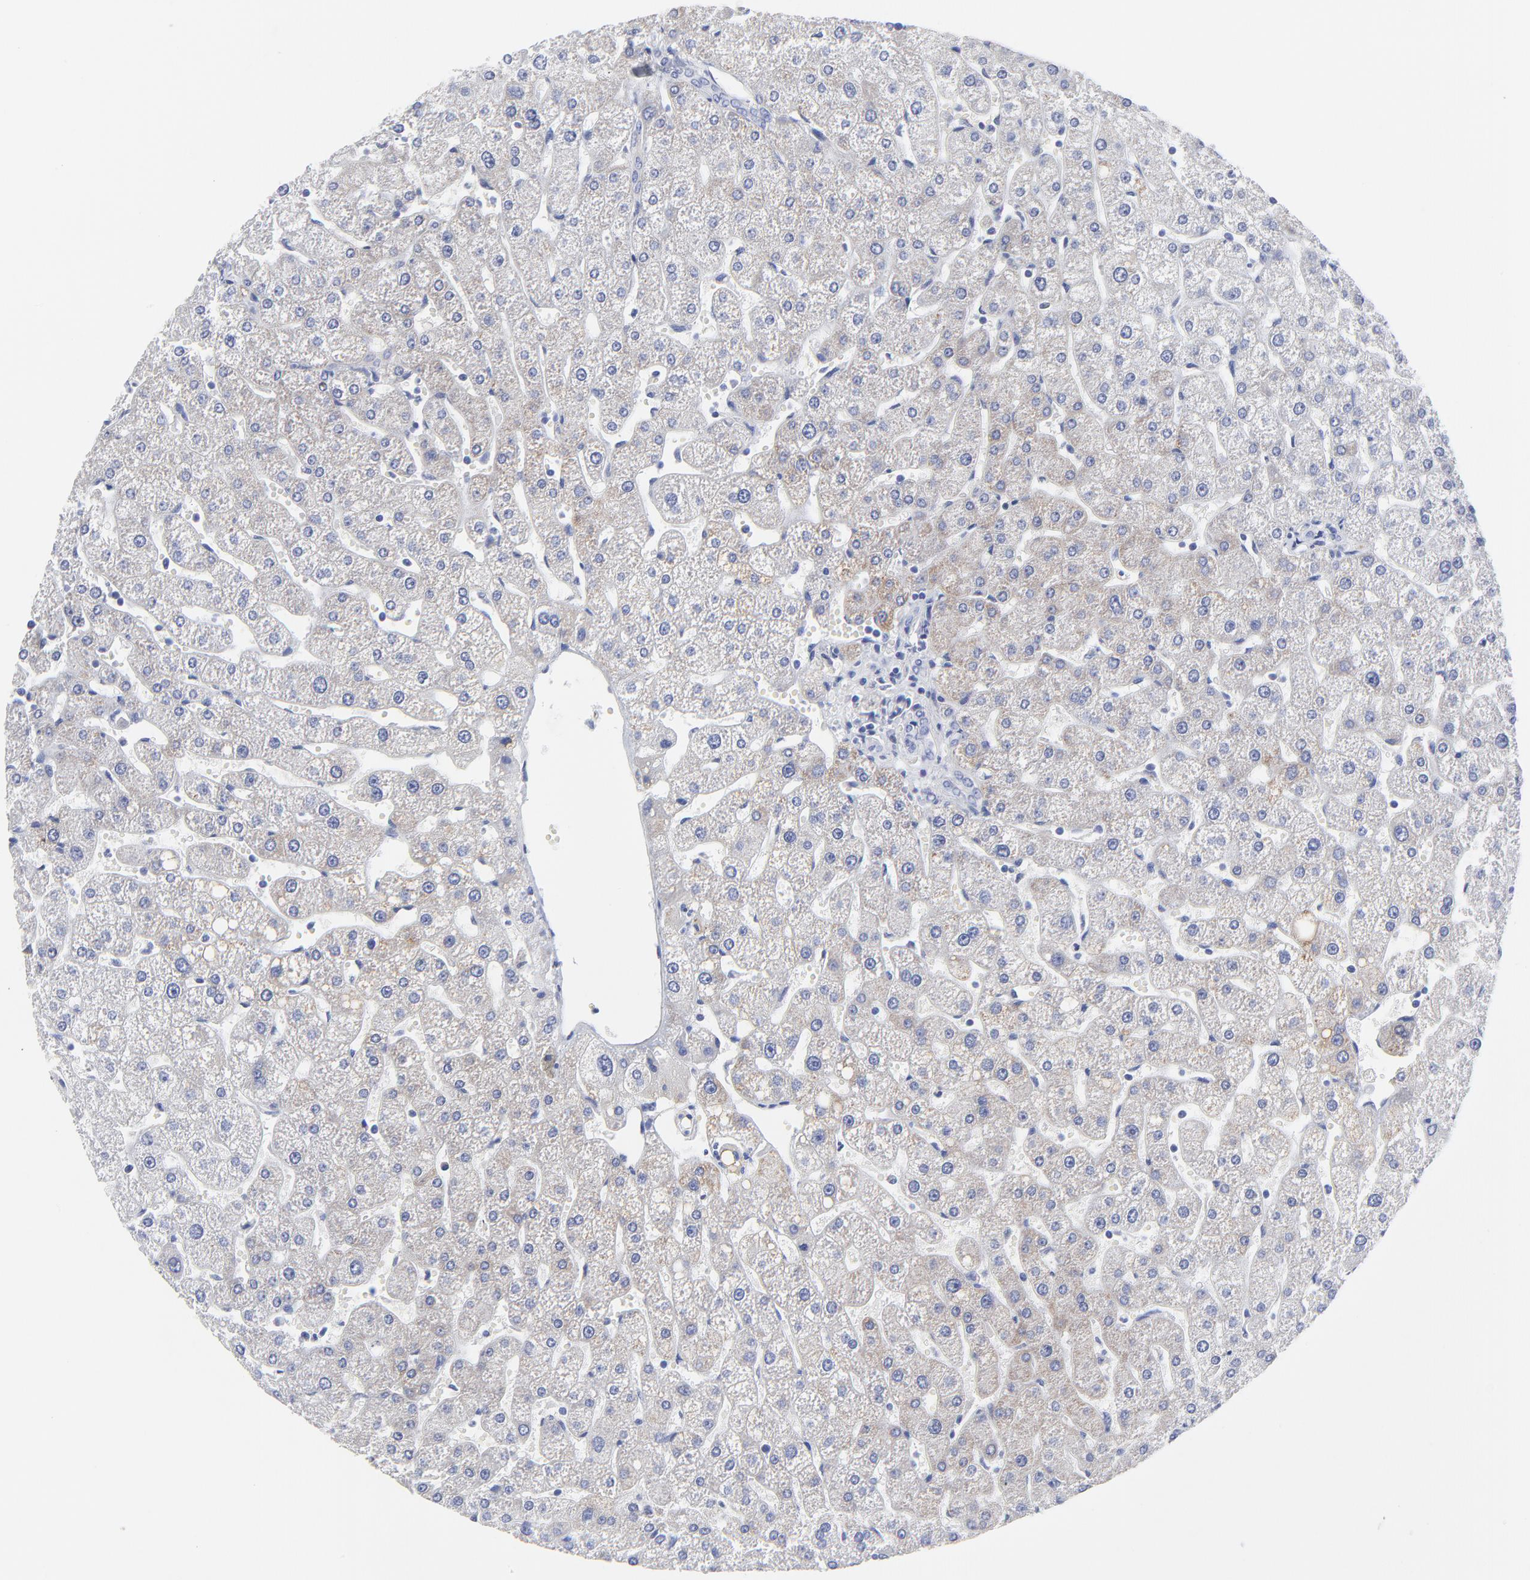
{"staining": {"intensity": "negative", "quantity": "none", "location": "none"}, "tissue": "liver", "cell_type": "Cholangiocytes", "image_type": "normal", "snomed": [{"axis": "morphology", "description": "Normal tissue, NOS"}, {"axis": "topography", "description": "Liver"}], "caption": "Liver stained for a protein using IHC reveals no positivity cholangiocytes.", "gene": "DUSP9", "patient": {"sex": "male", "age": 67}}